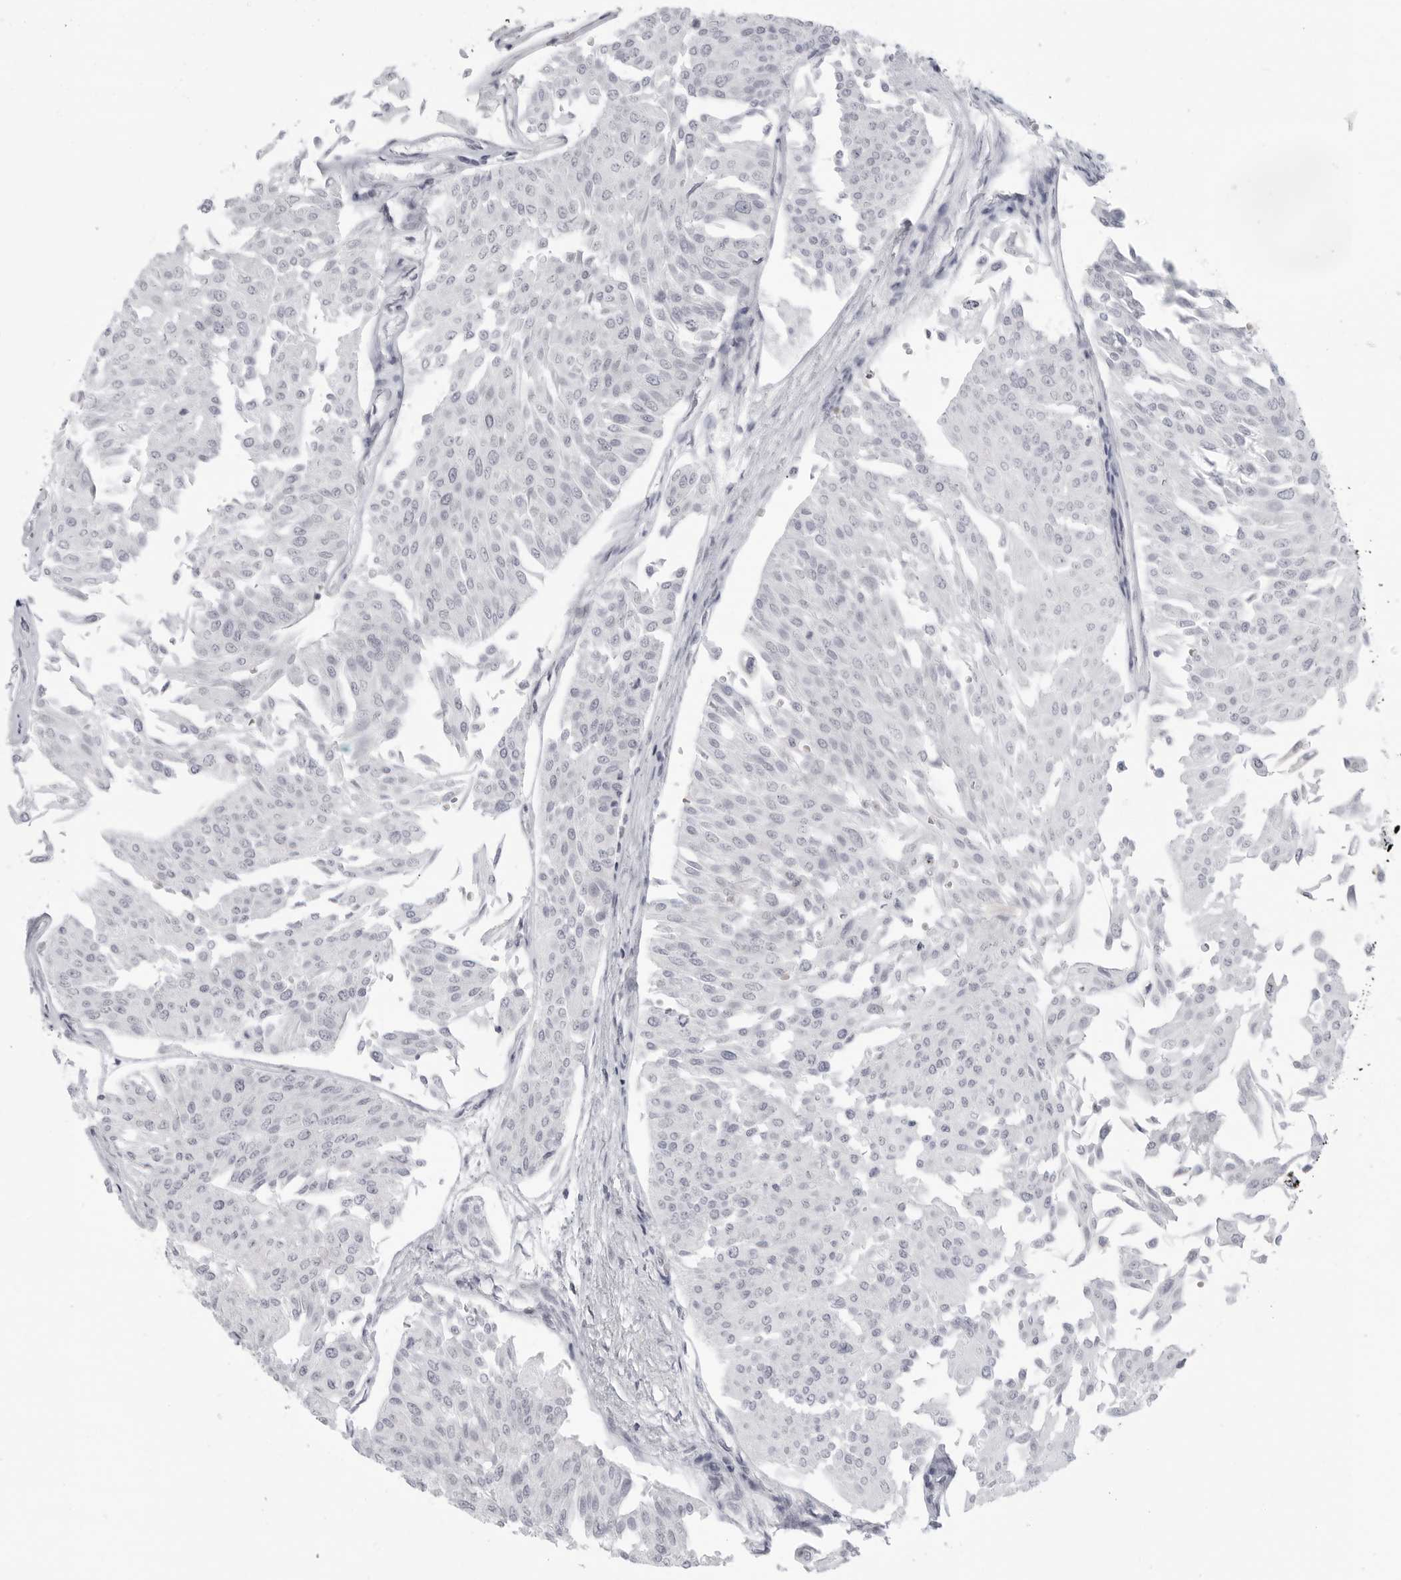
{"staining": {"intensity": "negative", "quantity": "none", "location": "none"}, "tissue": "urothelial cancer", "cell_type": "Tumor cells", "image_type": "cancer", "snomed": [{"axis": "morphology", "description": "Urothelial carcinoma, Low grade"}, {"axis": "topography", "description": "Urinary bladder"}], "caption": "Photomicrograph shows no protein expression in tumor cells of urothelial cancer tissue.", "gene": "CEP295NL", "patient": {"sex": "male", "age": 67}}